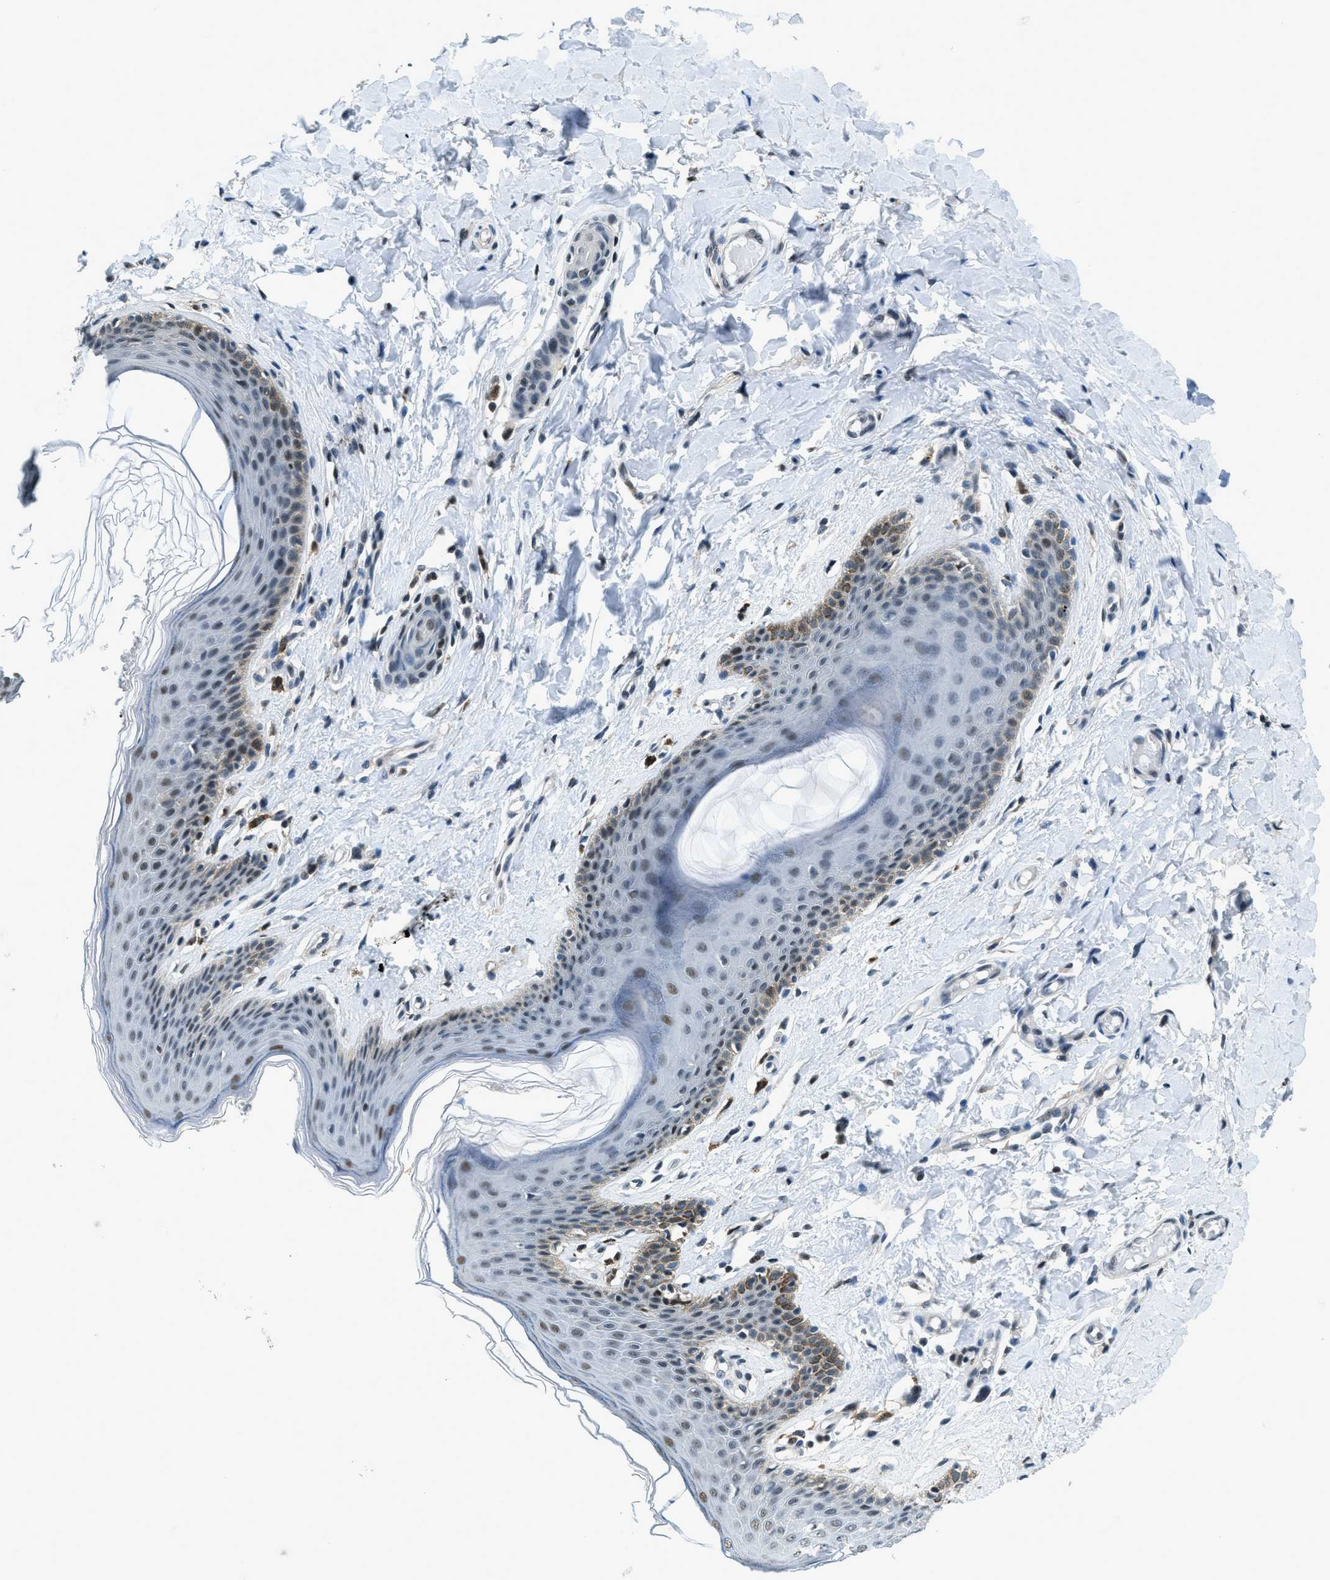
{"staining": {"intensity": "moderate", "quantity": "<25%", "location": "nuclear"}, "tissue": "skin", "cell_type": "Epidermal cells", "image_type": "normal", "snomed": [{"axis": "morphology", "description": "Normal tissue, NOS"}, {"axis": "topography", "description": "Vulva"}], "caption": "Epidermal cells display low levels of moderate nuclear staining in about <25% of cells in benign skin. The protein of interest is shown in brown color, while the nuclei are stained blue.", "gene": "OGFR", "patient": {"sex": "female", "age": 66}}